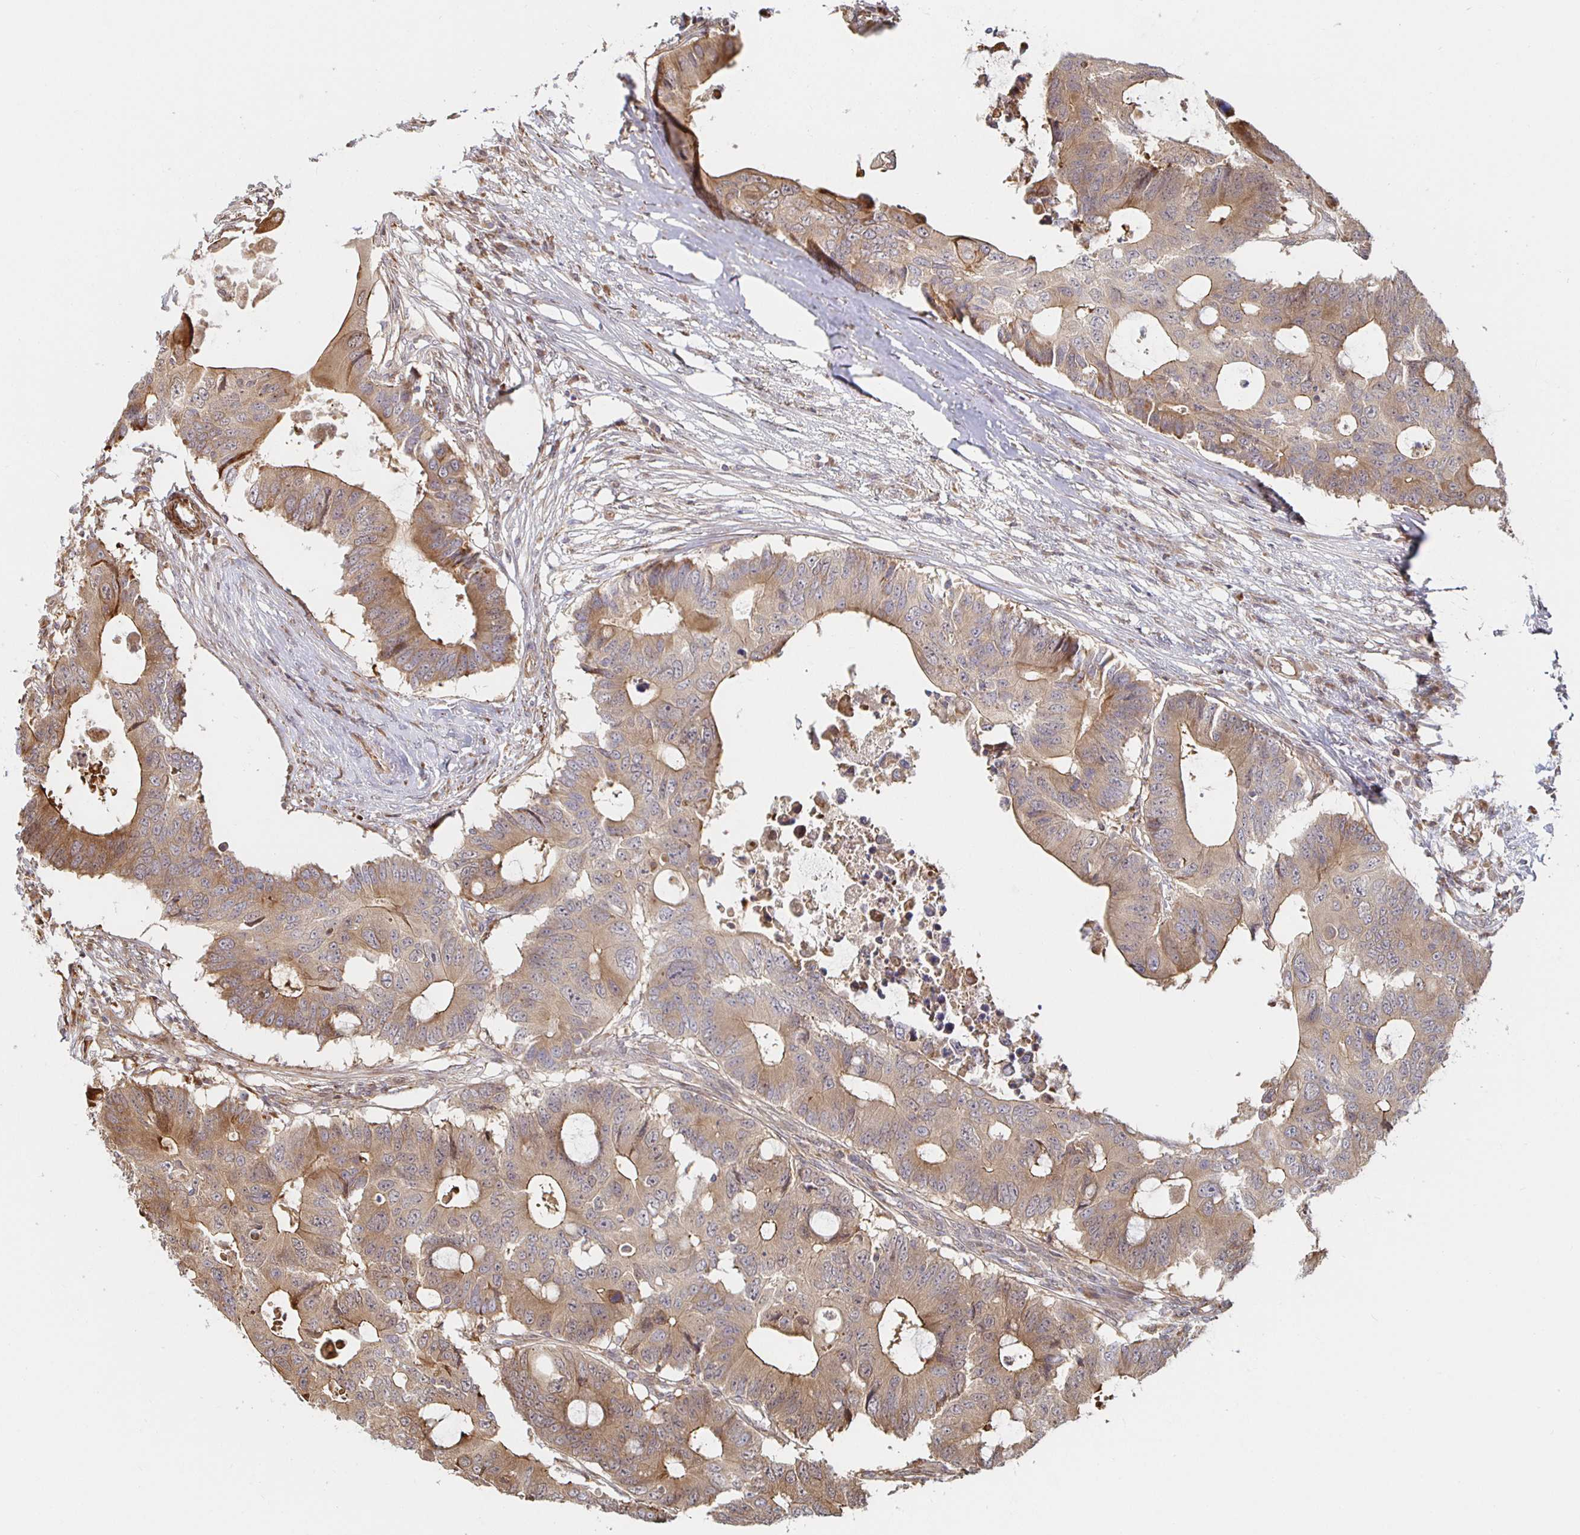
{"staining": {"intensity": "moderate", "quantity": ">75%", "location": "cytoplasmic/membranous"}, "tissue": "colorectal cancer", "cell_type": "Tumor cells", "image_type": "cancer", "snomed": [{"axis": "morphology", "description": "Adenocarcinoma, NOS"}, {"axis": "topography", "description": "Colon"}], "caption": "Human colorectal cancer (adenocarcinoma) stained with a protein marker demonstrates moderate staining in tumor cells.", "gene": "STRAP", "patient": {"sex": "male", "age": 71}}